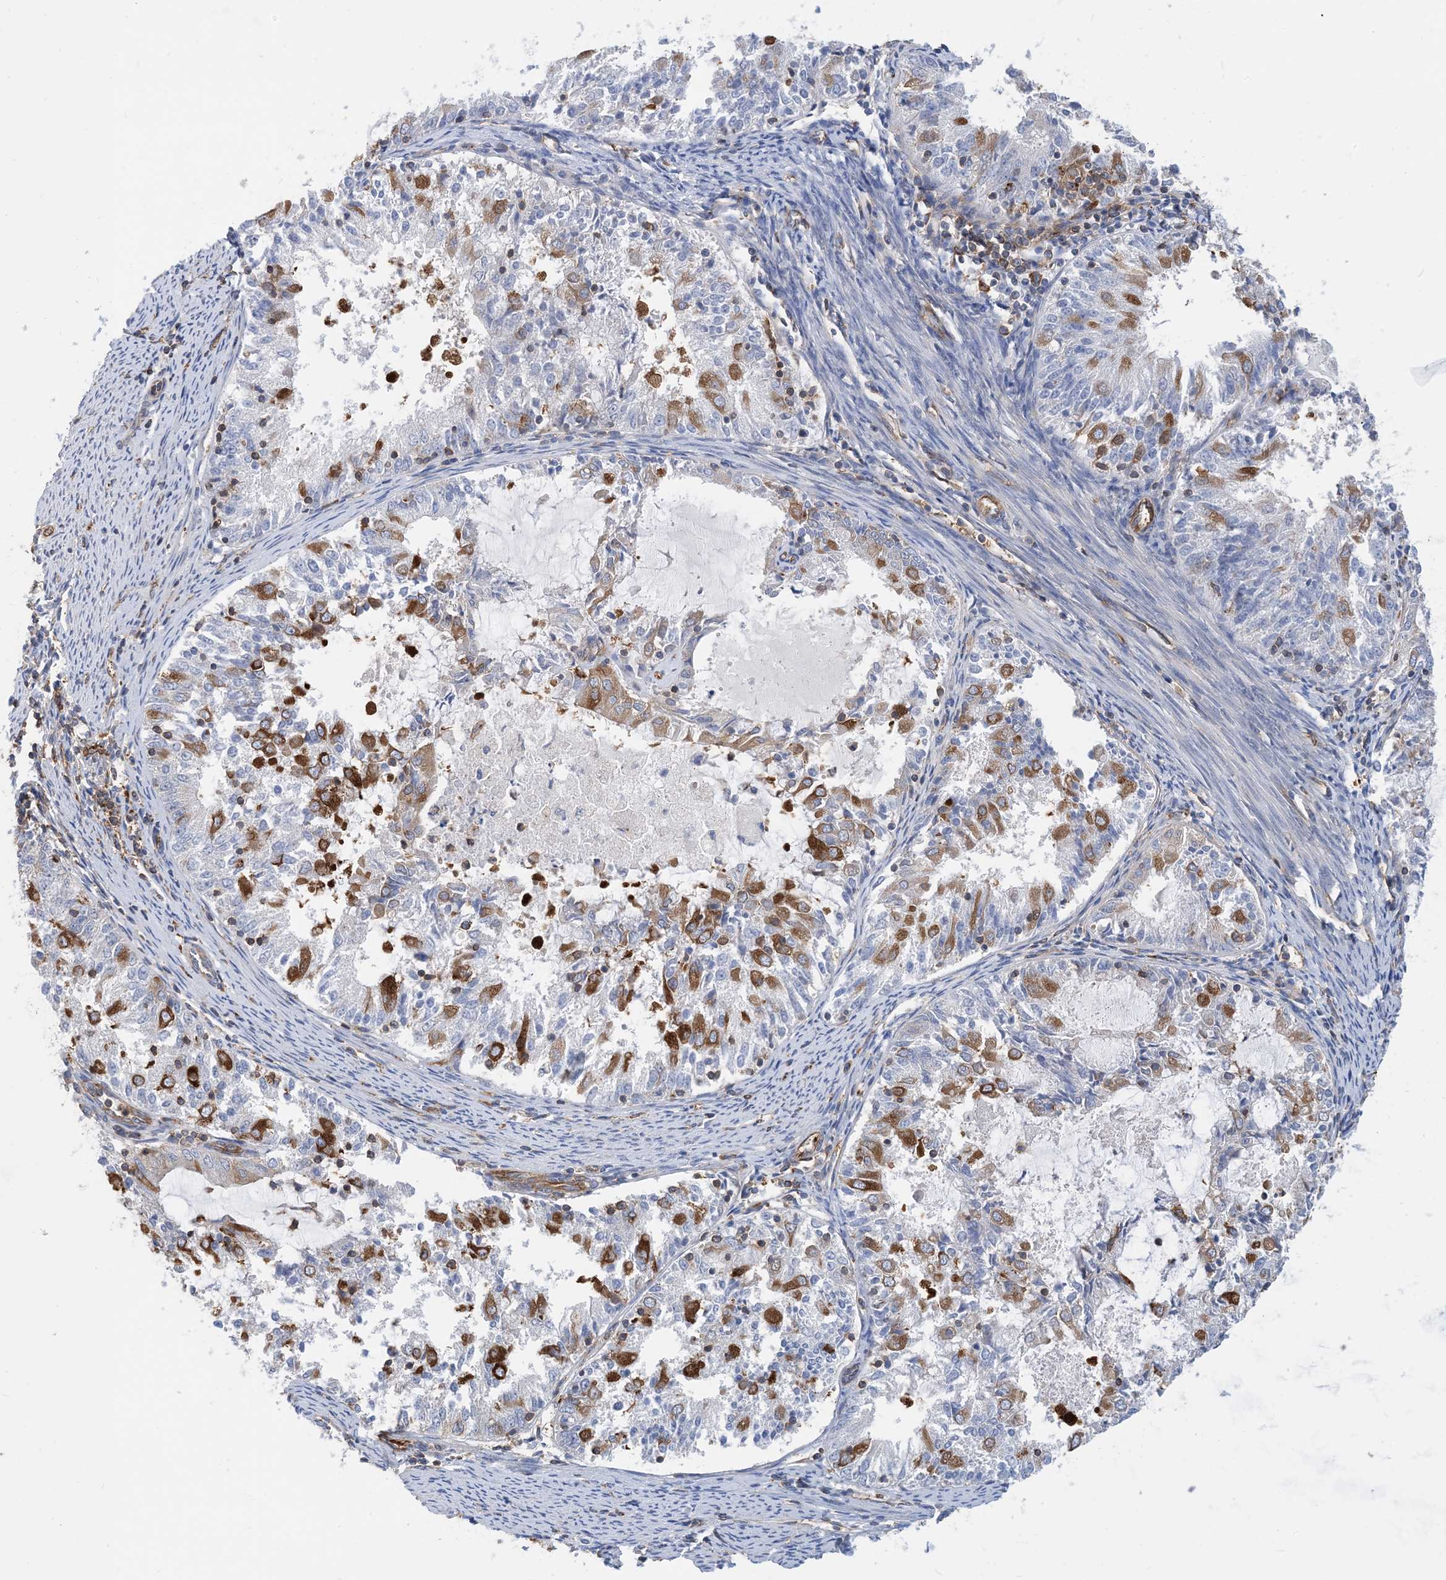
{"staining": {"intensity": "moderate", "quantity": "<25%", "location": "cytoplasmic/membranous"}, "tissue": "endometrial cancer", "cell_type": "Tumor cells", "image_type": "cancer", "snomed": [{"axis": "morphology", "description": "Adenocarcinoma, NOS"}, {"axis": "topography", "description": "Endometrium"}], "caption": "Endometrial adenocarcinoma stained with IHC demonstrates moderate cytoplasmic/membranous positivity in about <25% of tumor cells.", "gene": "DYNC1LI1", "patient": {"sex": "female", "age": 57}}